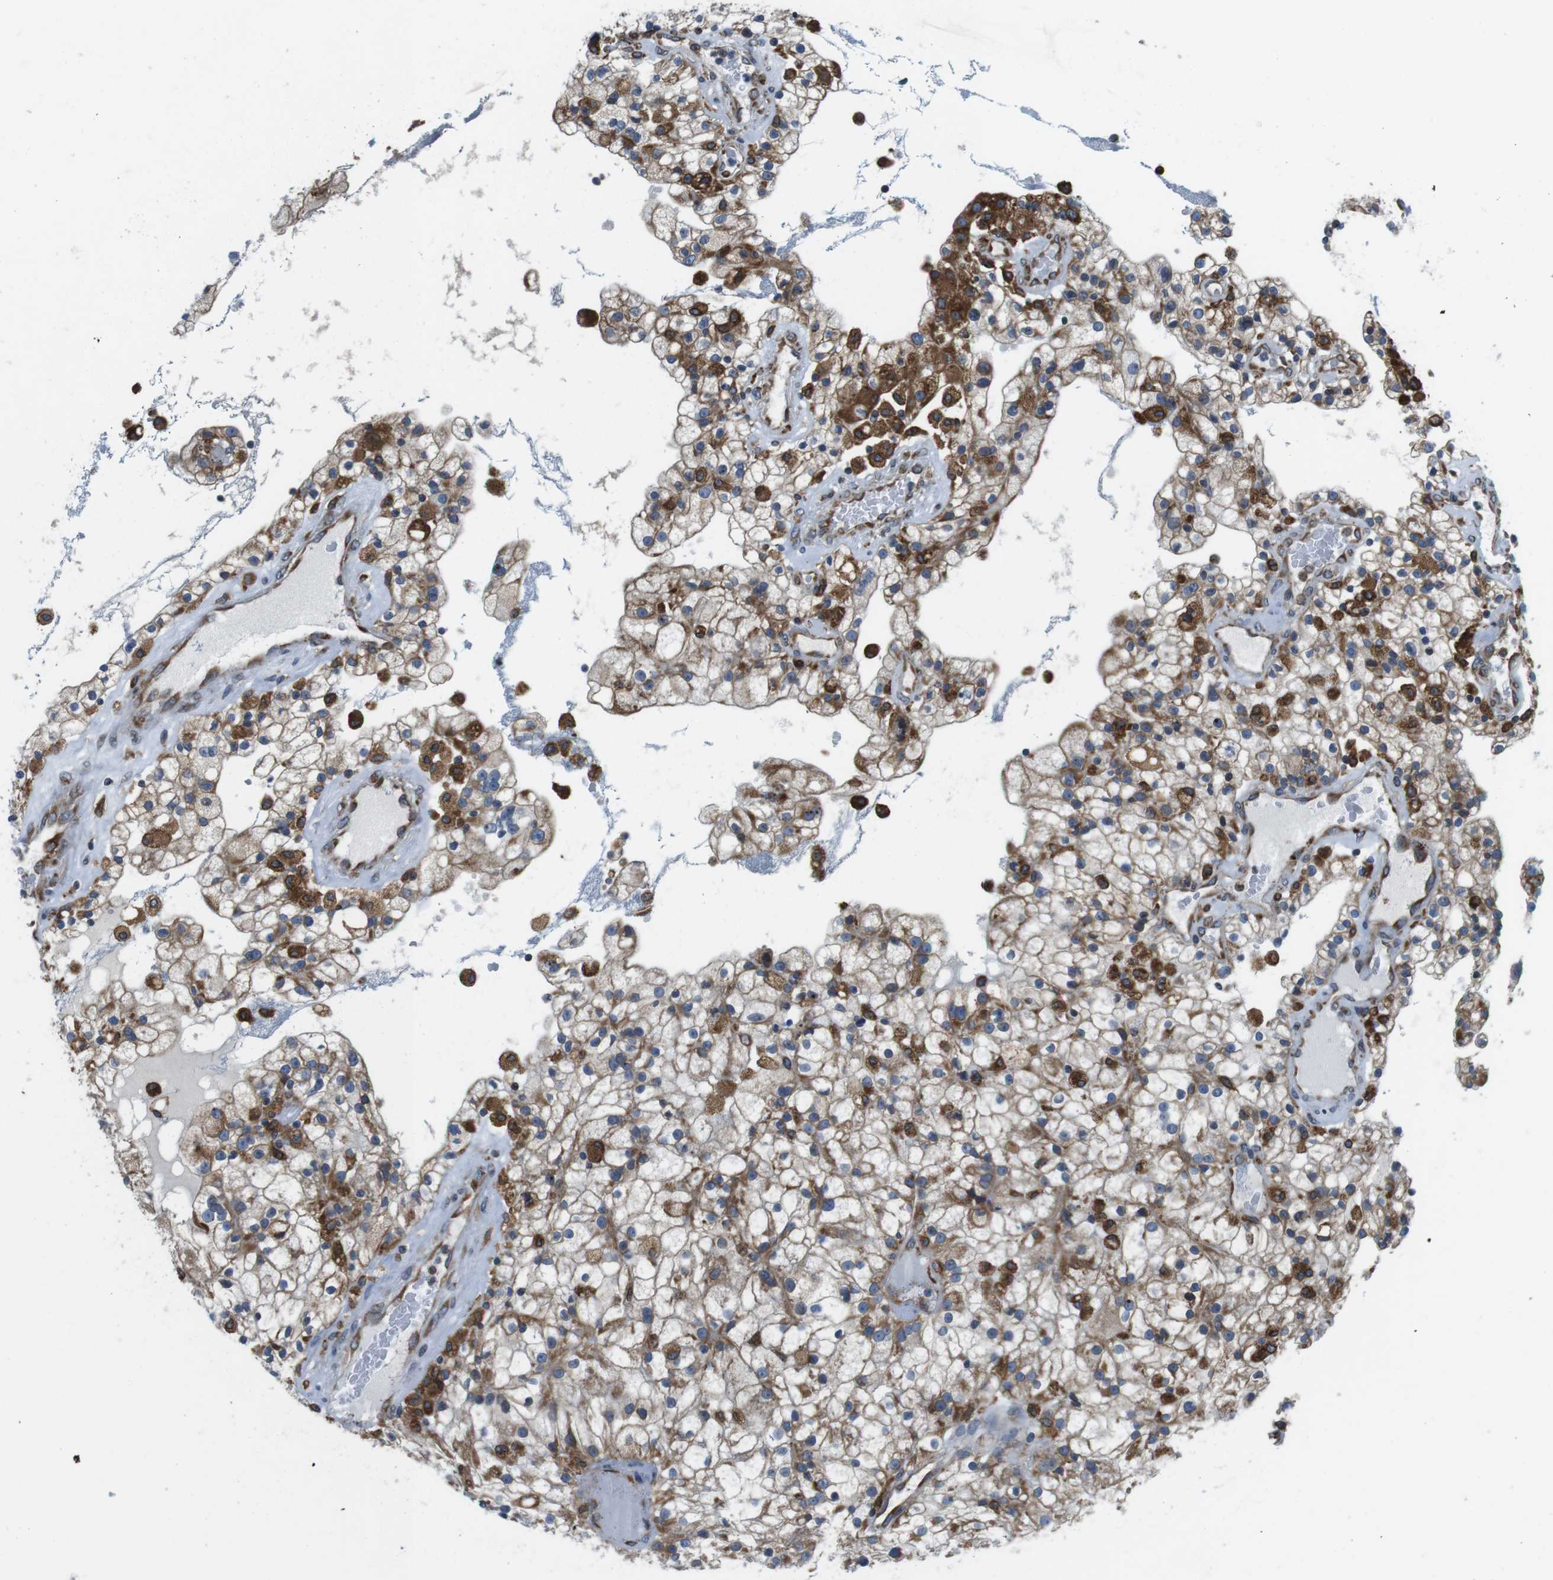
{"staining": {"intensity": "moderate", "quantity": ">75%", "location": "cytoplasmic/membranous"}, "tissue": "renal cancer", "cell_type": "Tumor cells", "image_type": "cancer", "snomed": [{"axis": "morphology", "description": "Adenocarcinoma, NOS"}, {"axis": "topography", "description": "Kidney"}], "caption": "Tumor cells demonstrate moderate cytoplasmic/membranous expression in about >75% of cells in renal adenocarcinoma. The staining was performed using DAB (3,3'-diaminobenzidine), with brown indicating positive protein expression. Nuclei are stained blue with hematoxylin.", "gene": "UGGT1", "patient": {"sex": "female", "age": 52}}